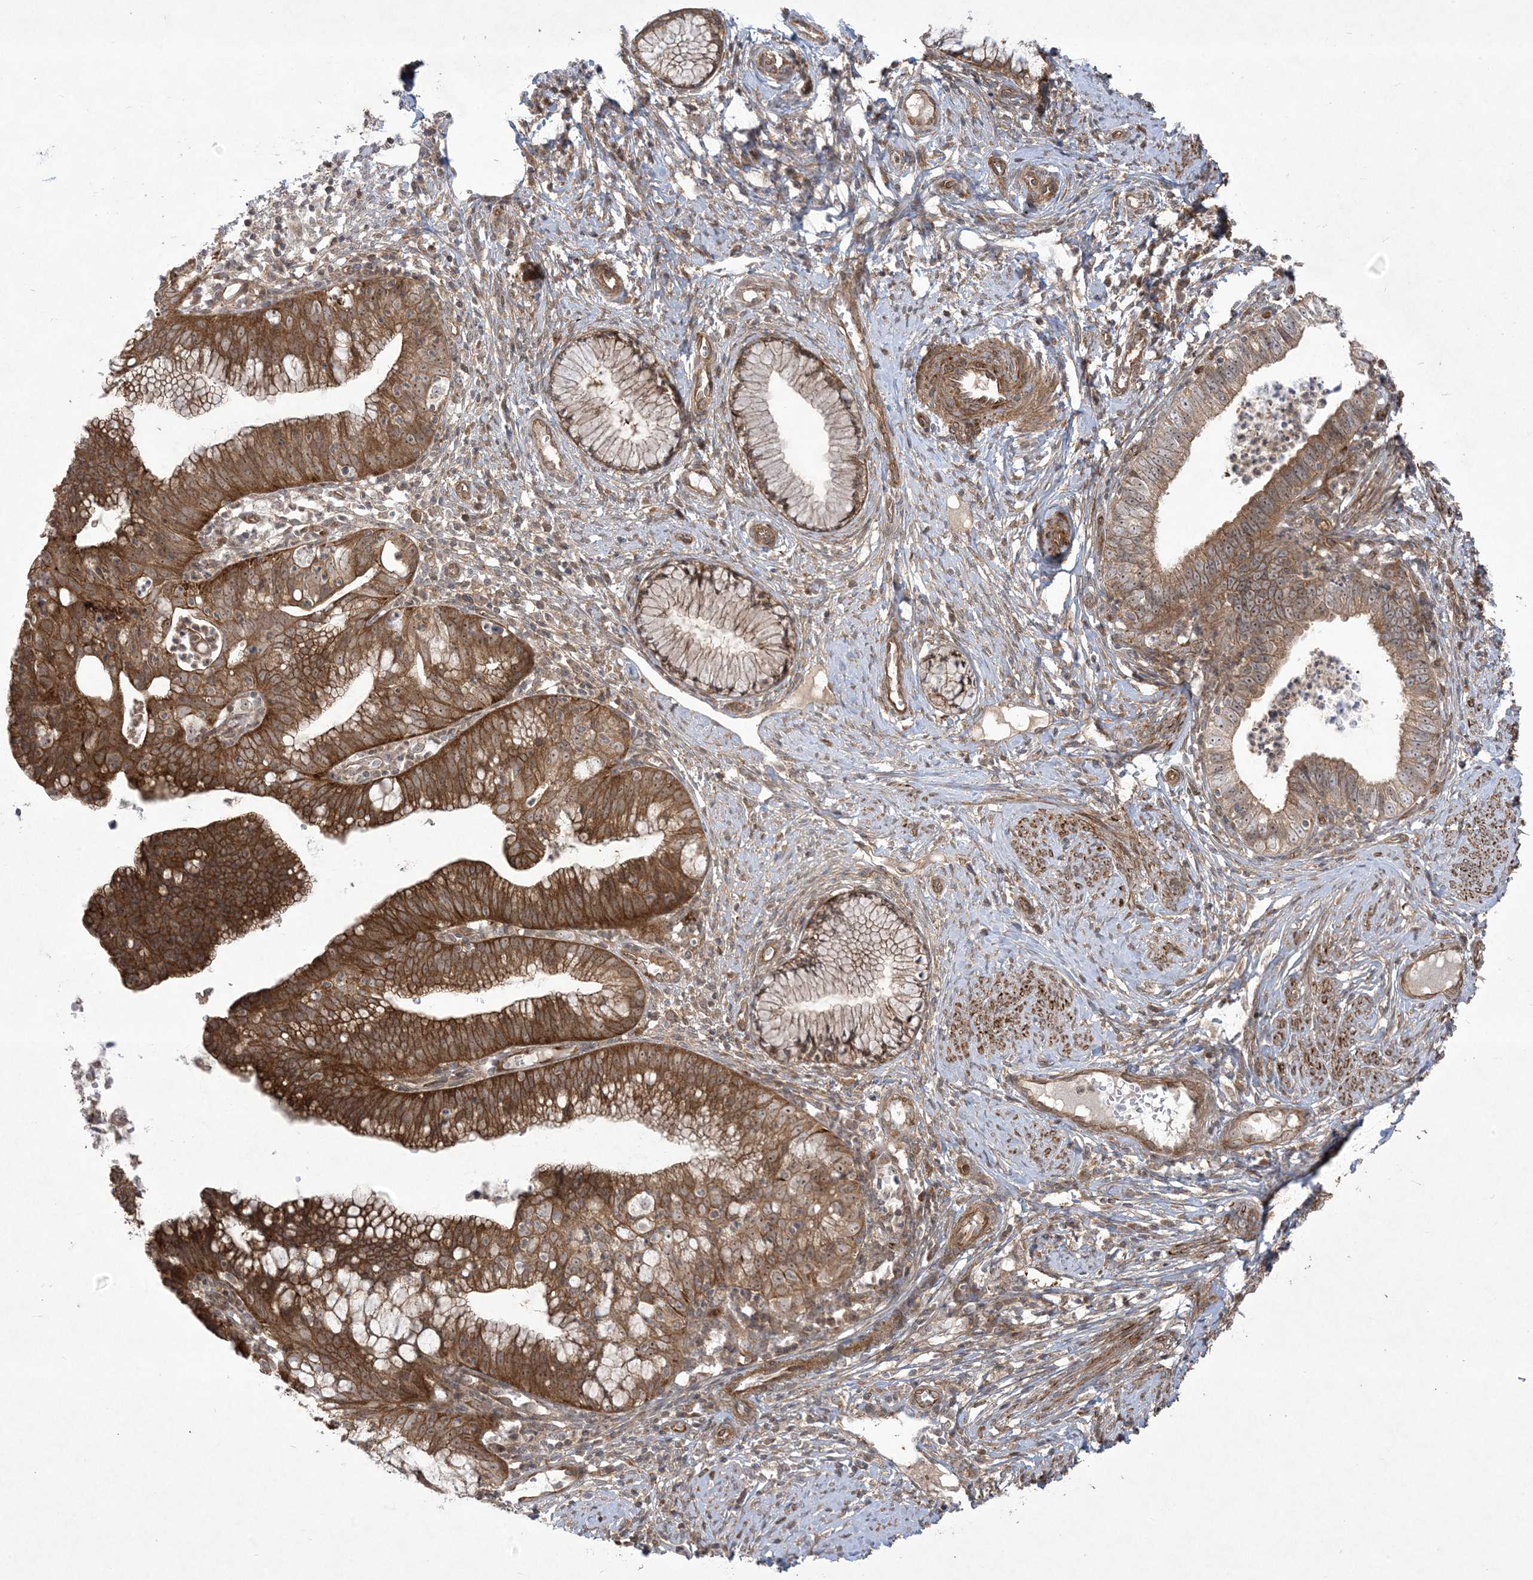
{"staining": {"intensity": "strong", "quantity": ">75%", "location": "cytoplasmic/membranous,nuclear"}, "tissue": "cervical cancer", "cell_type": "Tumor cells", "image_type": "cancer", "snomed": [{"axis": "morphology", "description": "Adenocarcinoma, NOS"}, {"axis": "topography", "description": "Cervix"}], "caption": "Immunohistochemical staining of adenocarcinoma (cervical) exhibits high levels of strong cytoplasmic/membranous and nuclear protein expression in approximately >75% of tumor cells.", "gene": "SOGA3", "patient": {"sex": "female", "age": 36}}